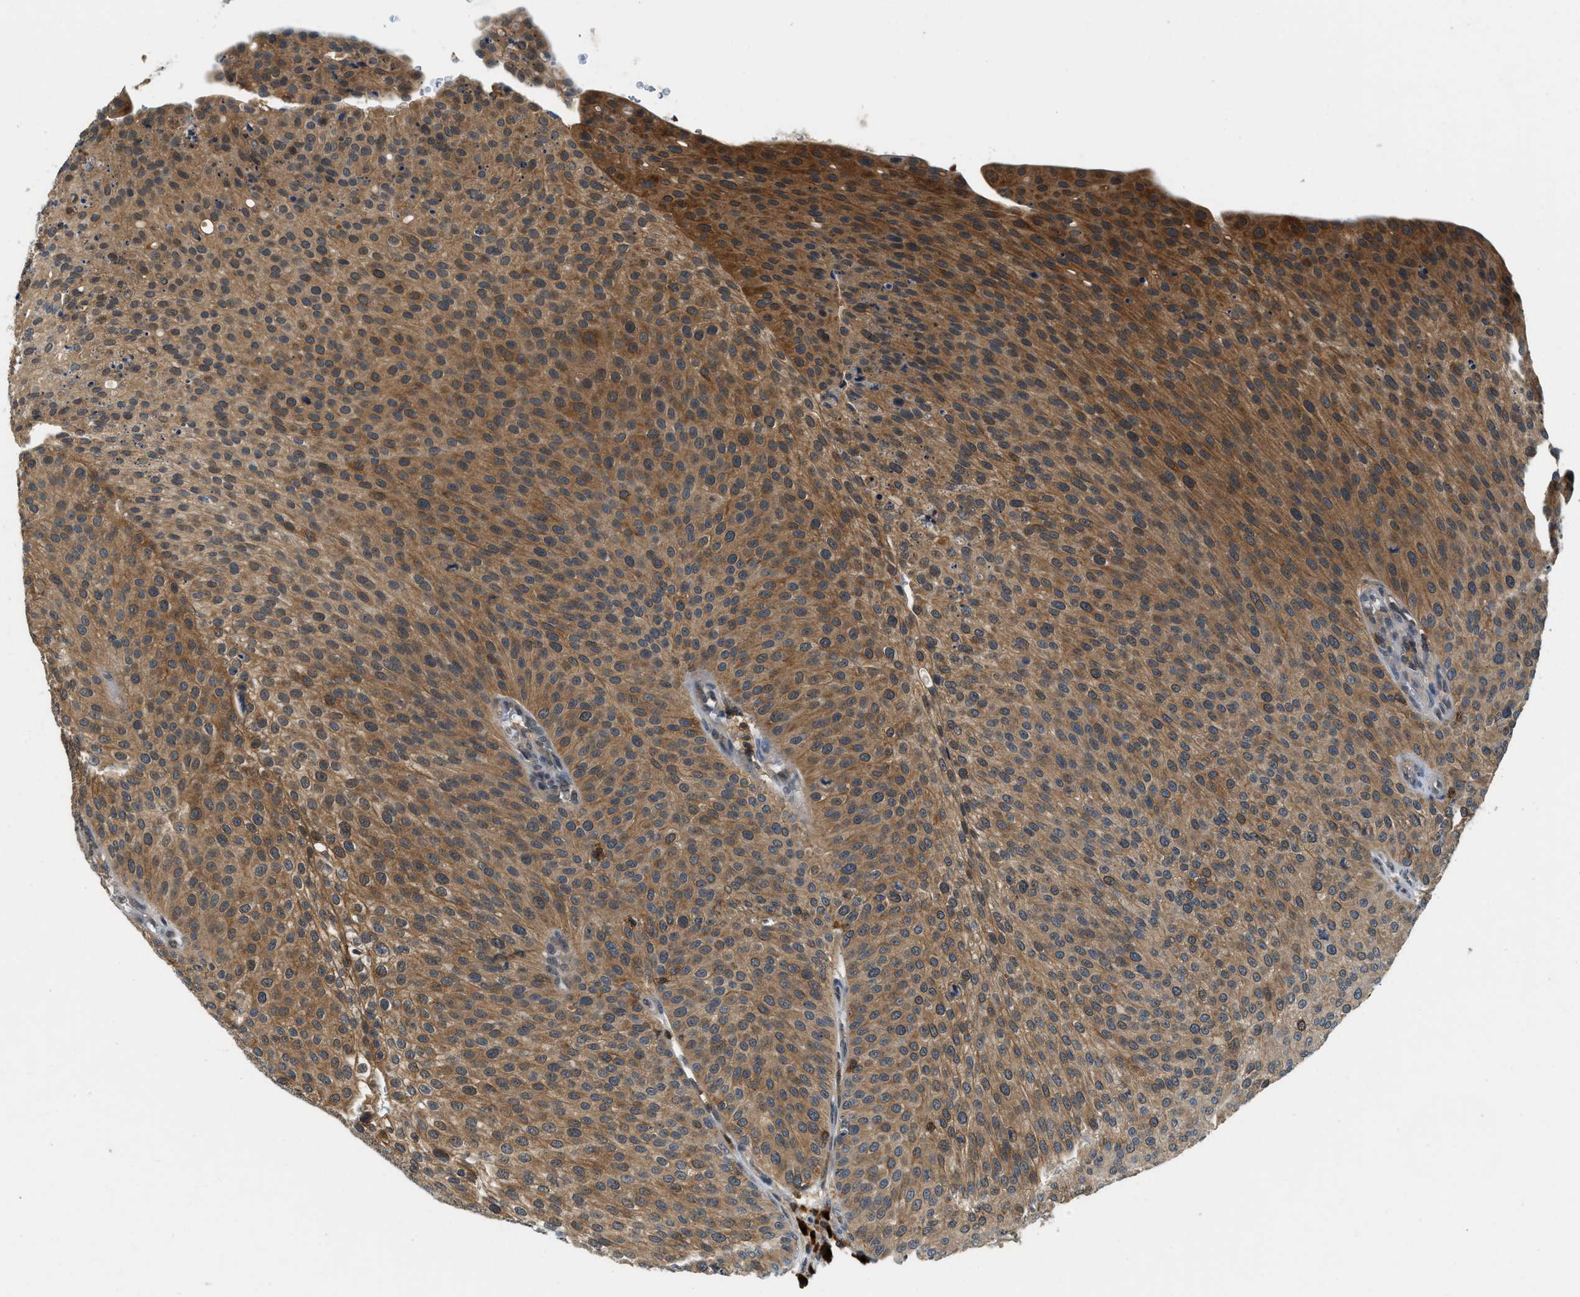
{"staining": {"intensity": "moderate", "quantity": ">75%", "location": "cytoplasmic/membranous,nuclear"}, "tissue": "urothelial cancer", "cell_type": "Tumor cells", "image_type": "cancer", "snomed": [{"axis": "morphology", "description": "Urothelial carcinoma, Low grade"}, {"axis": "topography", "description": "Smooth muscle"}, {"axis": "topography", "description": "Urinary bladder"}], "caption": "Immunohistochemical staining of urothelial carcinoma (low-grade) reveals moderate cytoplasmic/membranous and nuclear protein positivity in about >75% of tumor cells.", "gene": "GMPPB", "patient": {"sex": "male", "age": 60}}